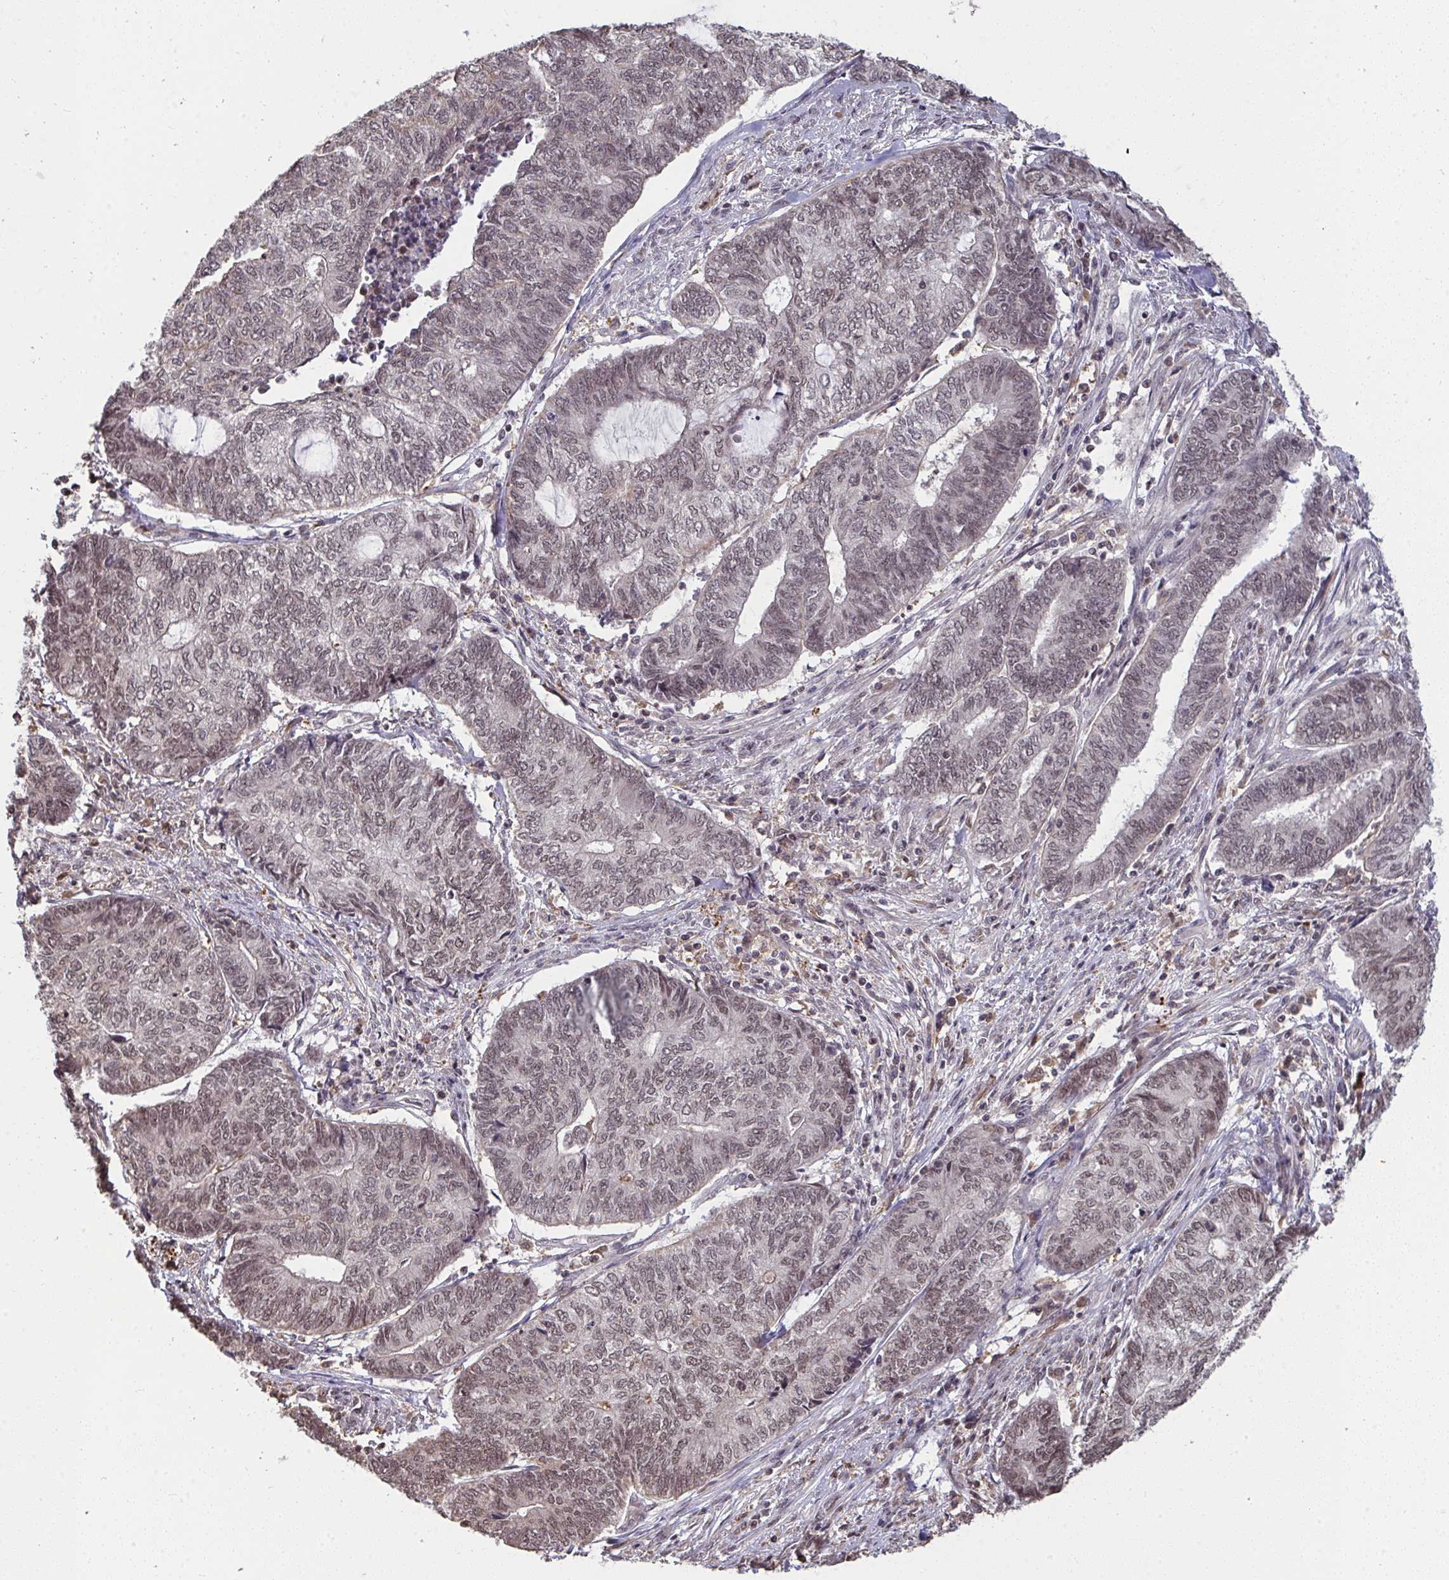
{"staining": {"intensity": "weak", "quantity": "25%-75%", "location": "nuclear"}, "tissue": "endometrial cancer", "cell_type": "Tumor cells", "image_type": "cancer", "snomed": [{"axis": "morphology", "description": "Adenocarcinoma, NOS"}, {"axis": "topography", "description": "Uterus"}, {"axis": "topography", "description": "Endometrium"}], "caption": "Immunohistochemical staining of adenocarcinoma (endometrial) shows weak nuclear protein expression in about 25%-75% of tumor cells.", "gene": "SAP30", "patient": {"sex": "female", "age": 70}}